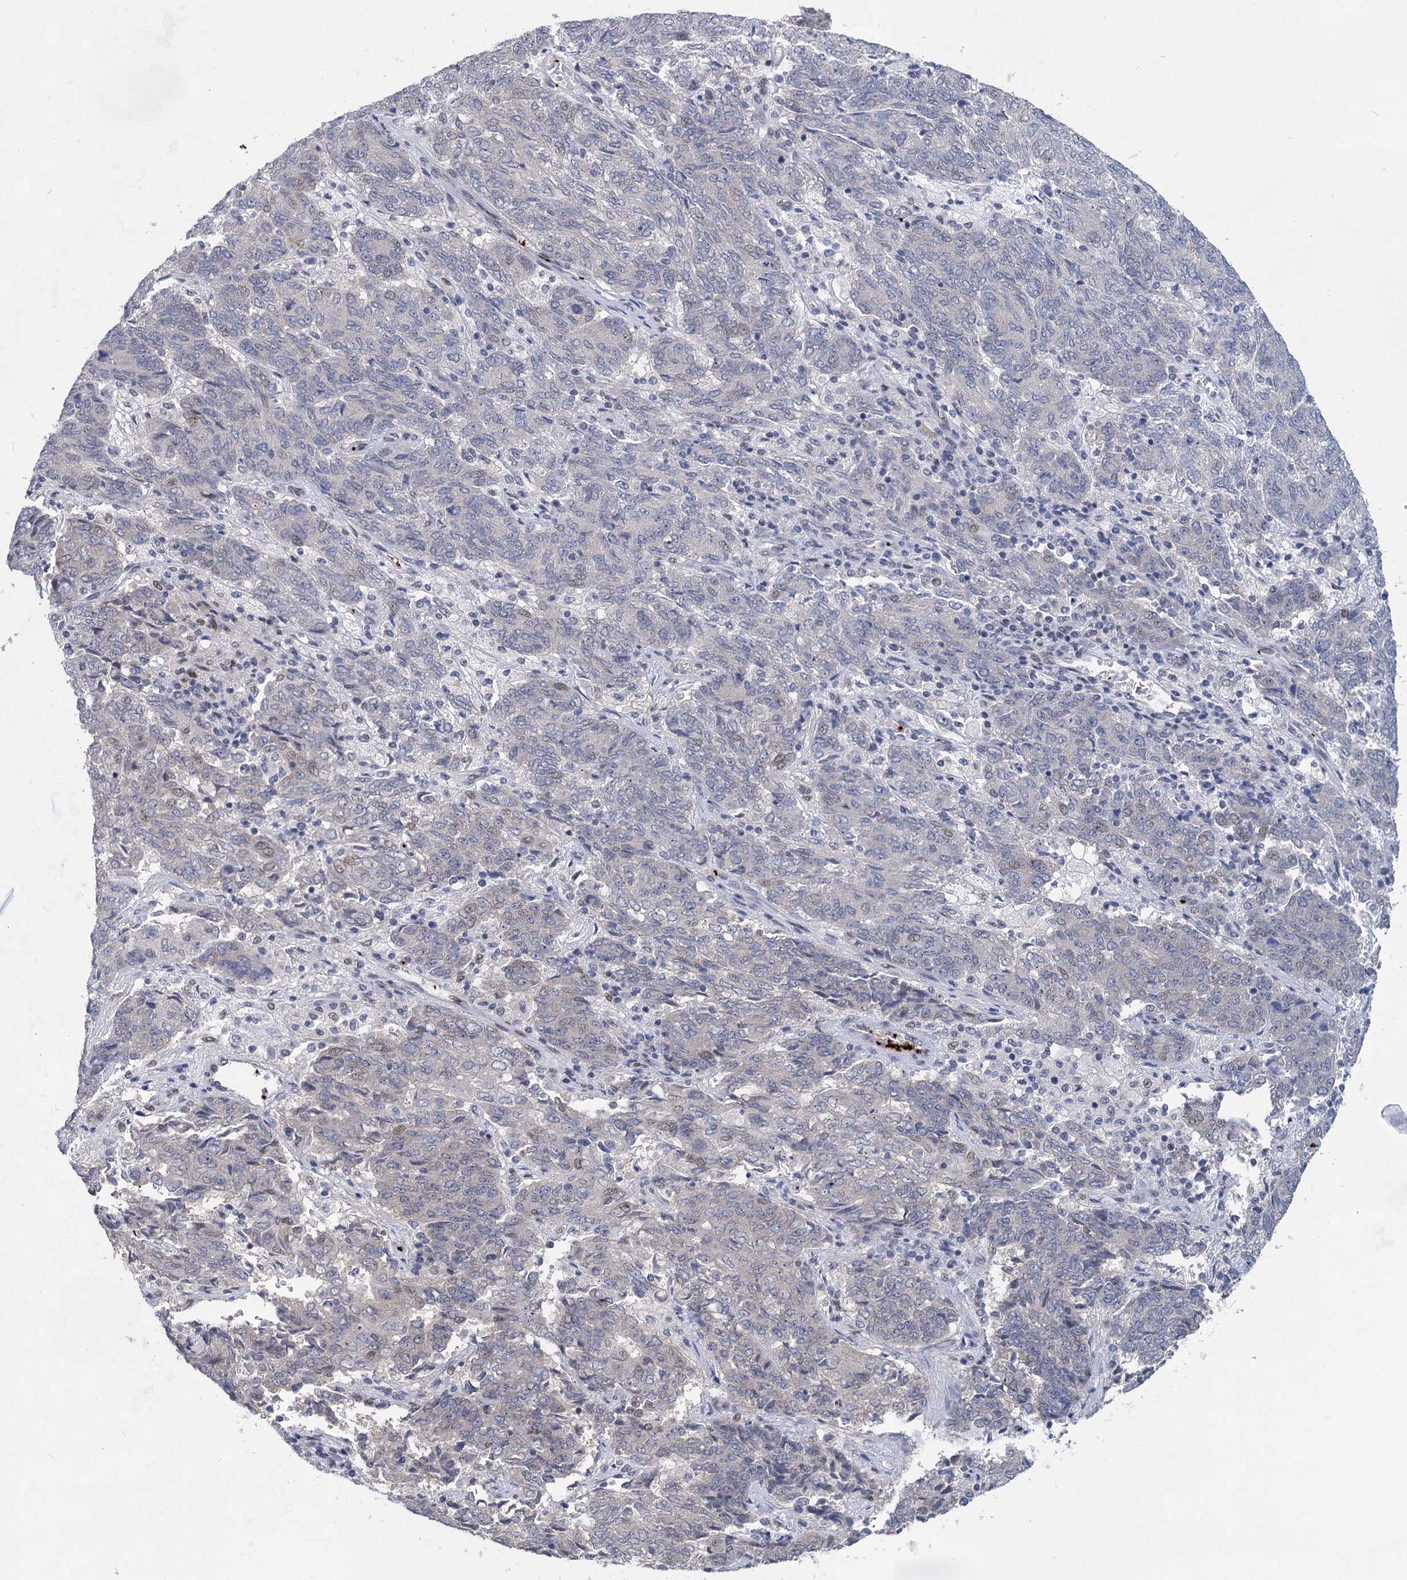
{"staining": {"intensity": "negative", "quantity": "none", "location": "none"}, "tissue": "endometrial cancer", "cell_type": "Tumor cells", "image_type": "cancer", "snomed": [{"axis": "morphology", "description": "Adenocarcinoma, NOS"}, {"axis": "topography", "description": "Endometrium"}], "caption": "Immunohistochemical staining of adenocarcinoma (endometrial) demonstrates no significant positivity in tumor cells.", "gene": "MON2", "patient": {"sex": "female", "age": 80}}